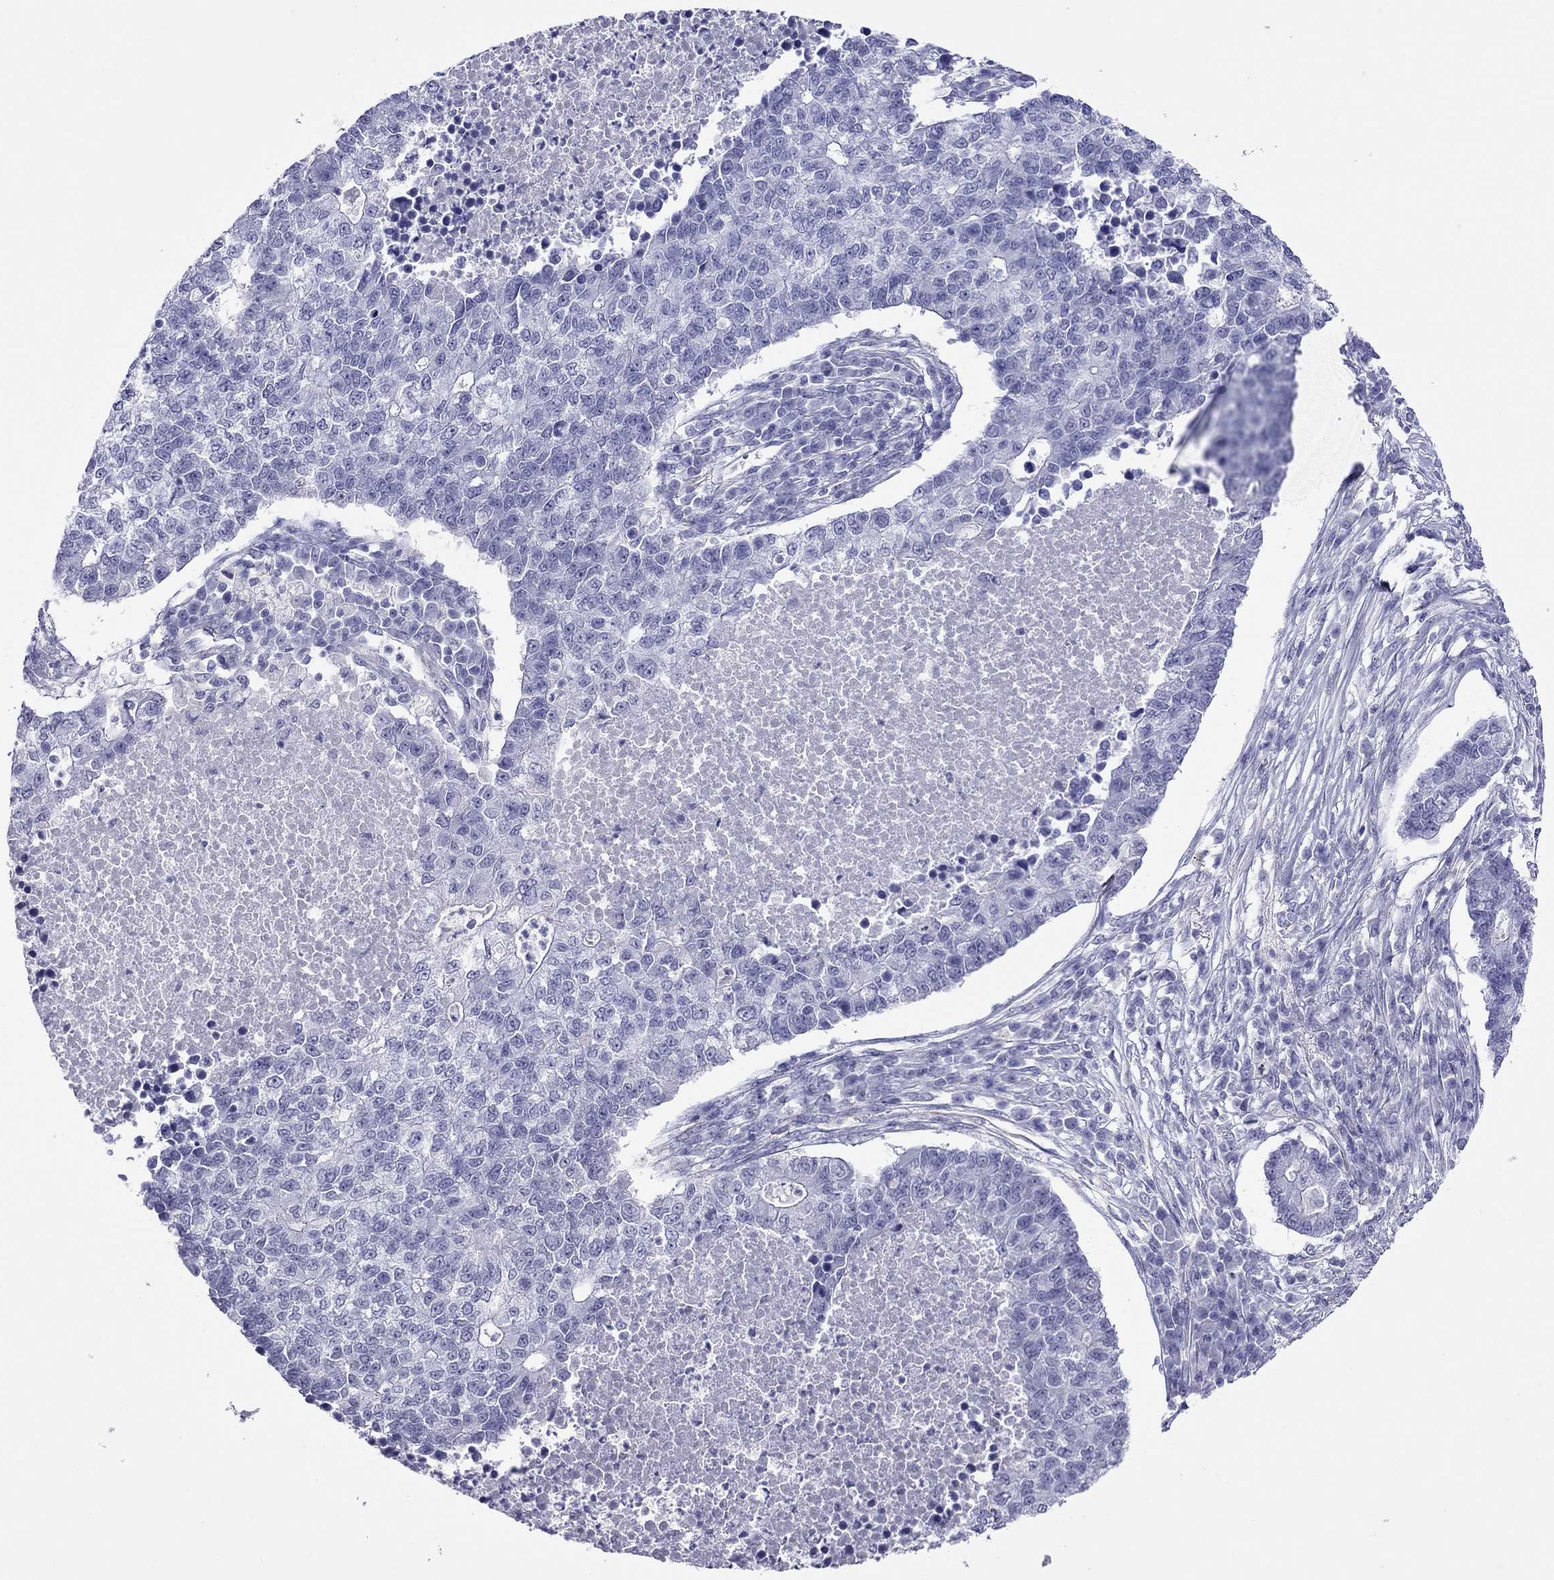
{"staining": {"intensity": "negative", "quantity": "none", "location": "none"}, "tissue": "lung cancer", "cell_type": "Tumor cells", "image_type": "cancer", "snomed": [{"axis": "morphology", "description": "Adenocarcinoma, NOS"}, {"axis": "topography", "description": "Lung"}], "caption": "High power microscopy photomicrograph of an immunohistochemistry (IHC) image of lung cancer, revealing no significant positivity in tumor cells.", "gene": "MYMX", "patient": {"sex": "male", "age": 57}}